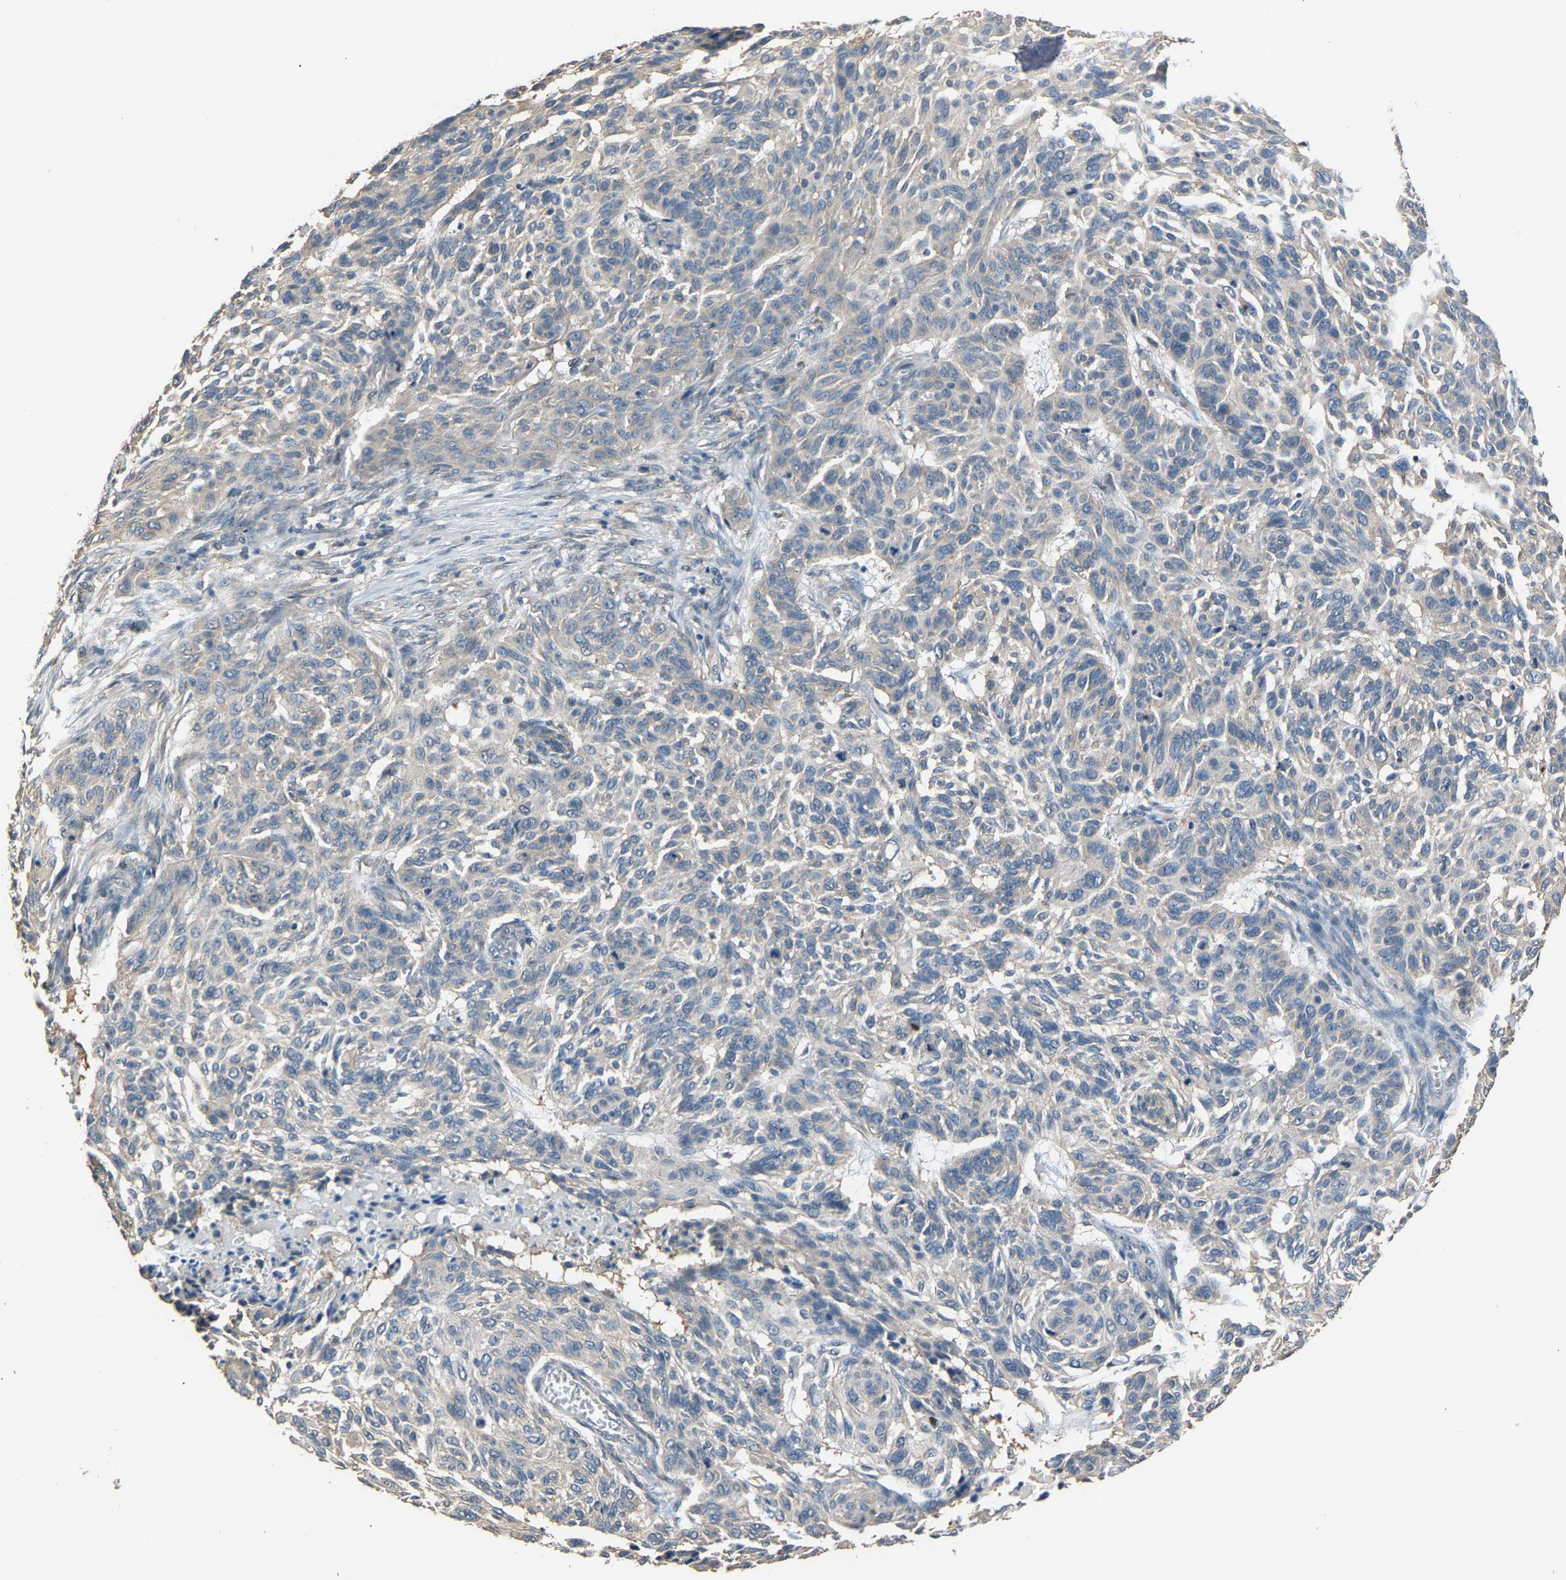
{"staining": {"intensity": "weak", "quantity": "<25%", "location": "cytoplasmic/membranous"}, "tissue": "skin cancer", "cell_type": "Tumor cells", "image_type": "cancer", "snomed": [{"axis": "morphology", "description": "Basal cell carcinoma"}, {"axis": "topography", "description": "Skin"}], "caption": "This photomicrograph is of skin cancer stained with immunohistochemistry (IHC) to label a protein in brown with the nuclei are counter-stained blue. There is no positivity in tumor cells. The staining is performed using DAB brown chromogen with nuclei counter-stained in using hematoxylin.", "gene": "ABCC9", "patient": {"sex": "male", "age": 85}}